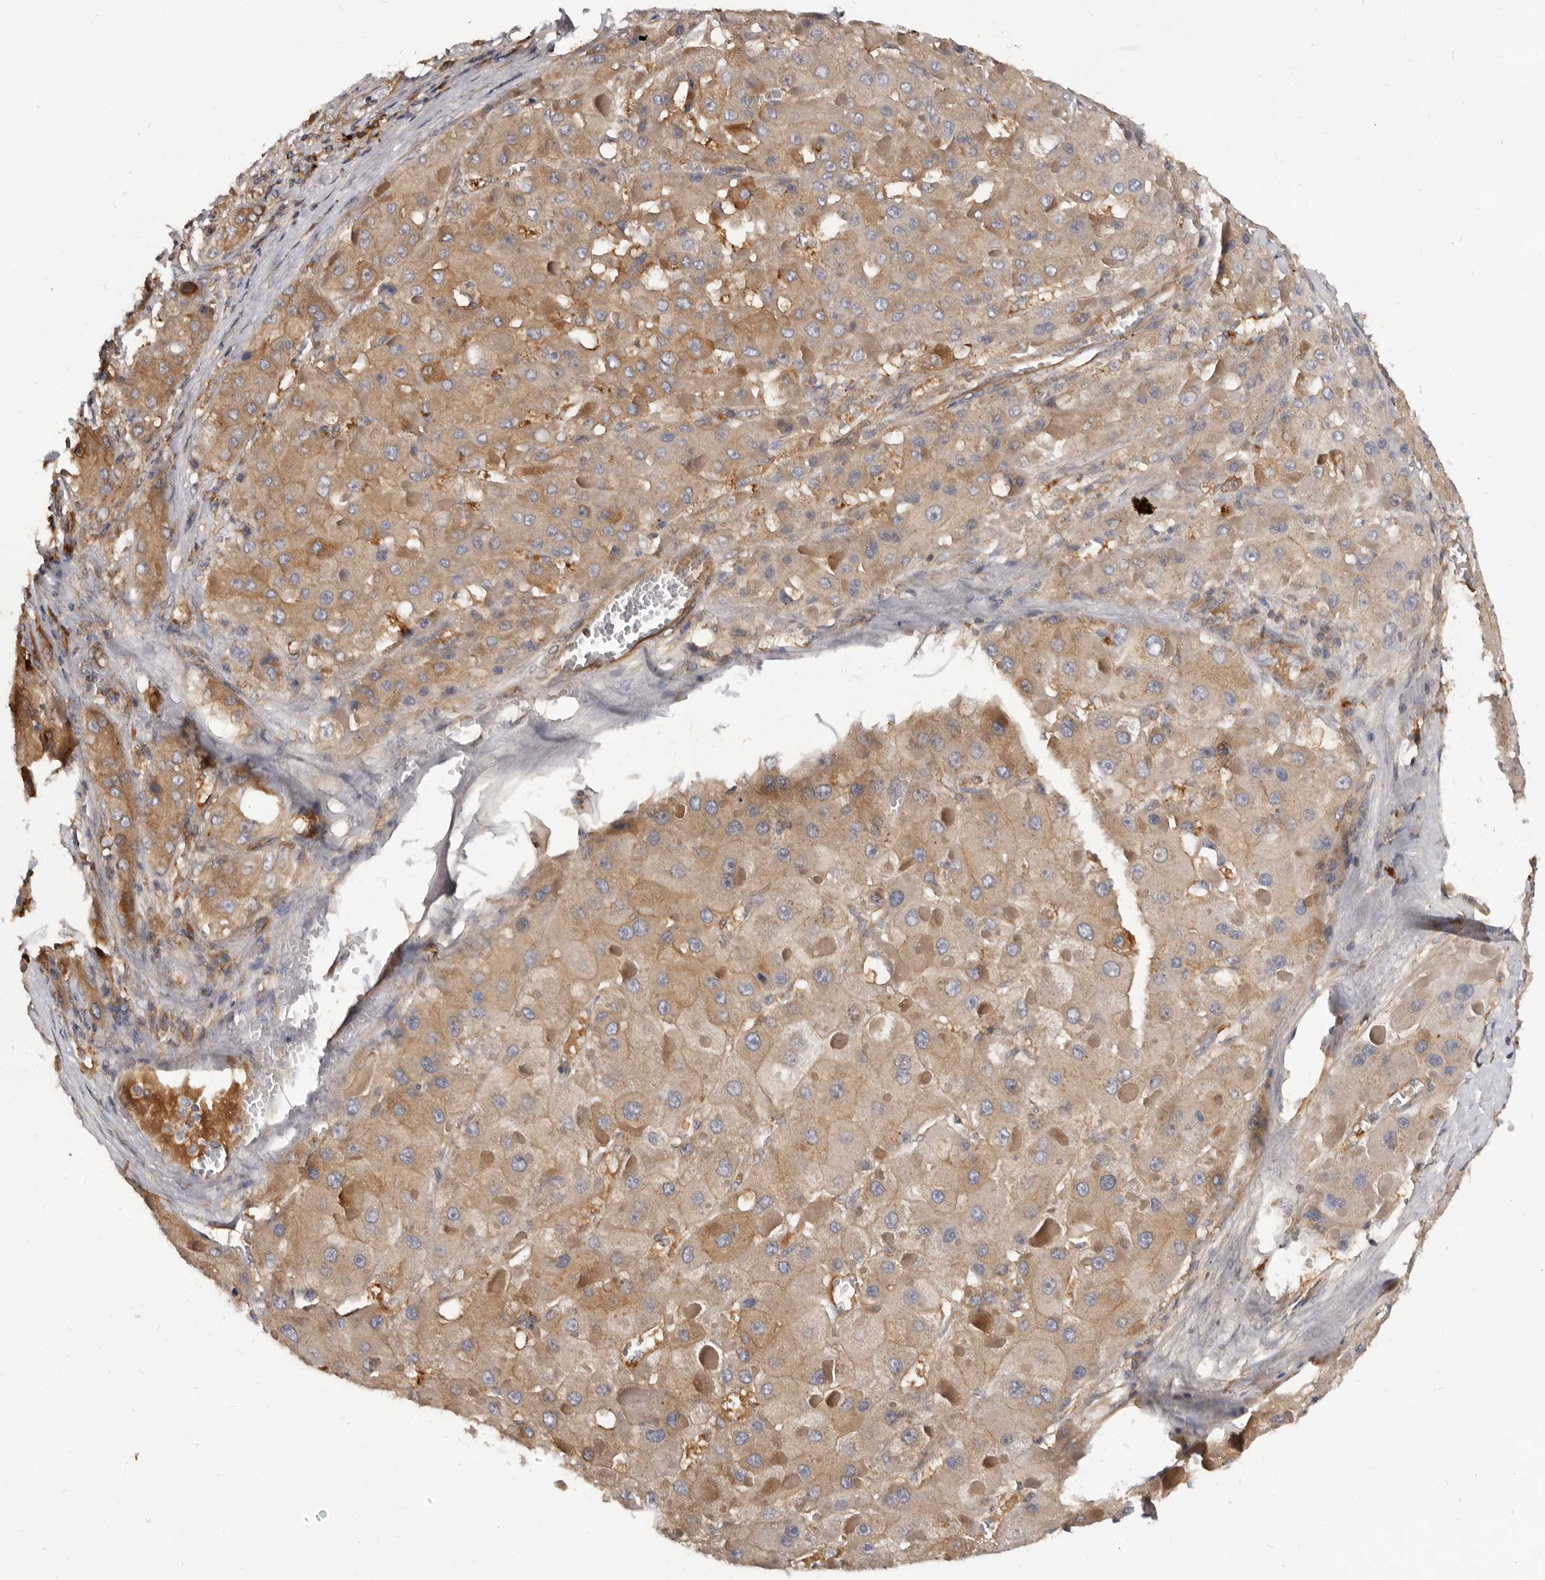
{"staining": {"intensity": "moderate", "quantity": "<25%", "location": "cytoplasmic/membranous"}, "tissue": "liver cancer", "cell_type": "Tumor cells", "image_type": "cancer", "snomed": [{"axis": "morphology", "description": "Carcinoma, Hepatocellular, NOS"}, {"axis": "topography", "description": "Liver"}], "caption": "Tumor cells show low levels of moderate cytoplasmic/membranous staining in approximately <25% of cells in human hepatocellular carcinoma (liver).", "gene": "ADAMTS20", "patient": {"sex": "female", "age": 73}}